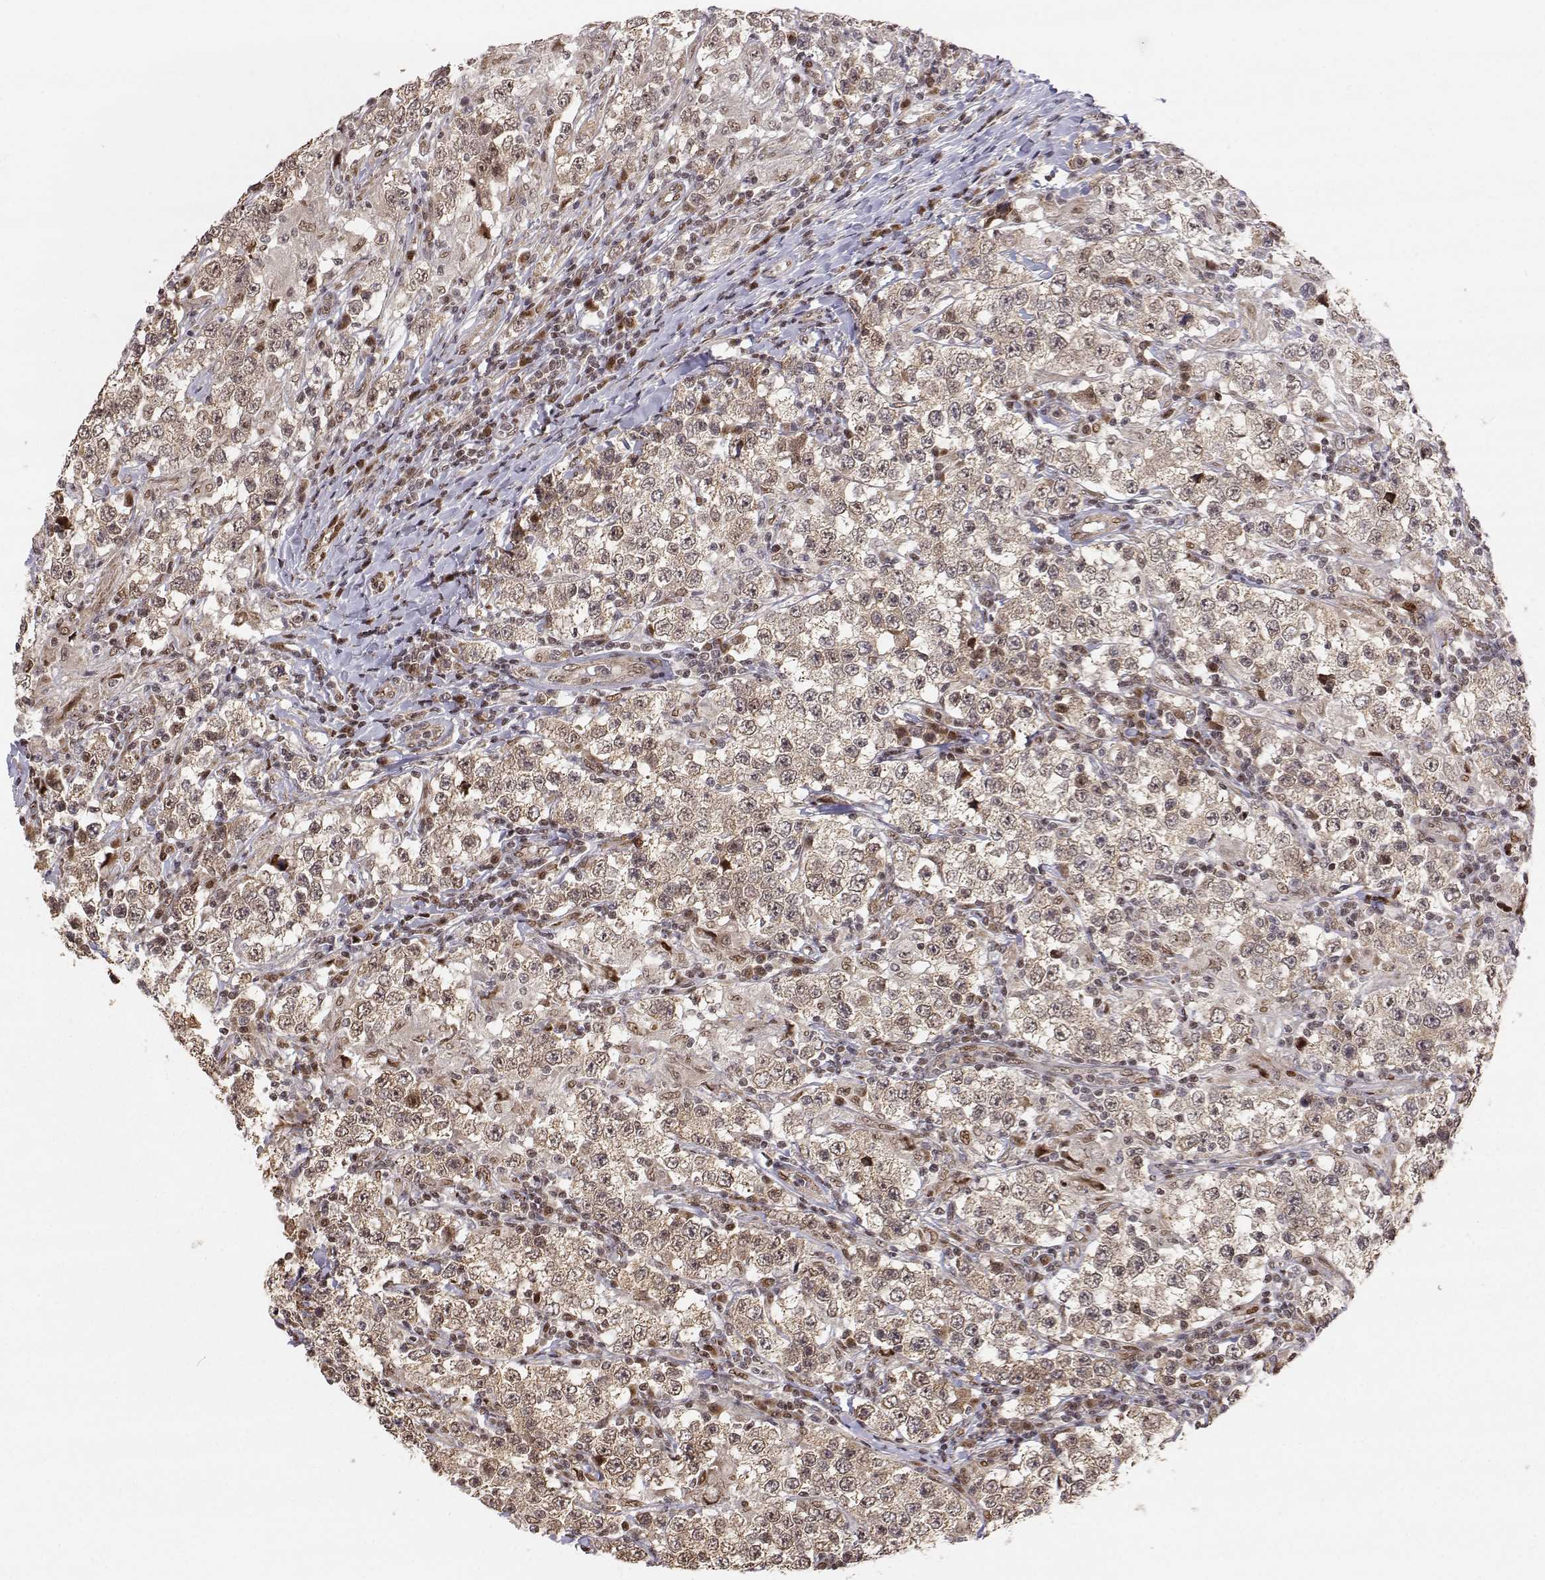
{"staining": {"intensity": "moderate", "quantity": "25%-75%", "location": "cytoplasmic/membranous"}, "tissue": "testis cancer", "cell_type": "Tumor cells", "image_type": "cancer", "snomed": [{"axis": "morphology", "description": "Seminoma, NOS"}, {"axis": "morphology", "description": "Carcinoma, Embryonal, NOS"}, {"axis": "topography", "description": "Testis"}], "caption": "Brown immunohistochemical staining in human testis embryonal carcinoma exhibits moderate cytoplasmic/membranous staining in approximately 25%-75% of tumor cells. Immunohistochemistry stains the protein in brown and the nuclei are stained blue.", "gene": "BRCA1", "patient": {"sex": "male", "age": 41}}